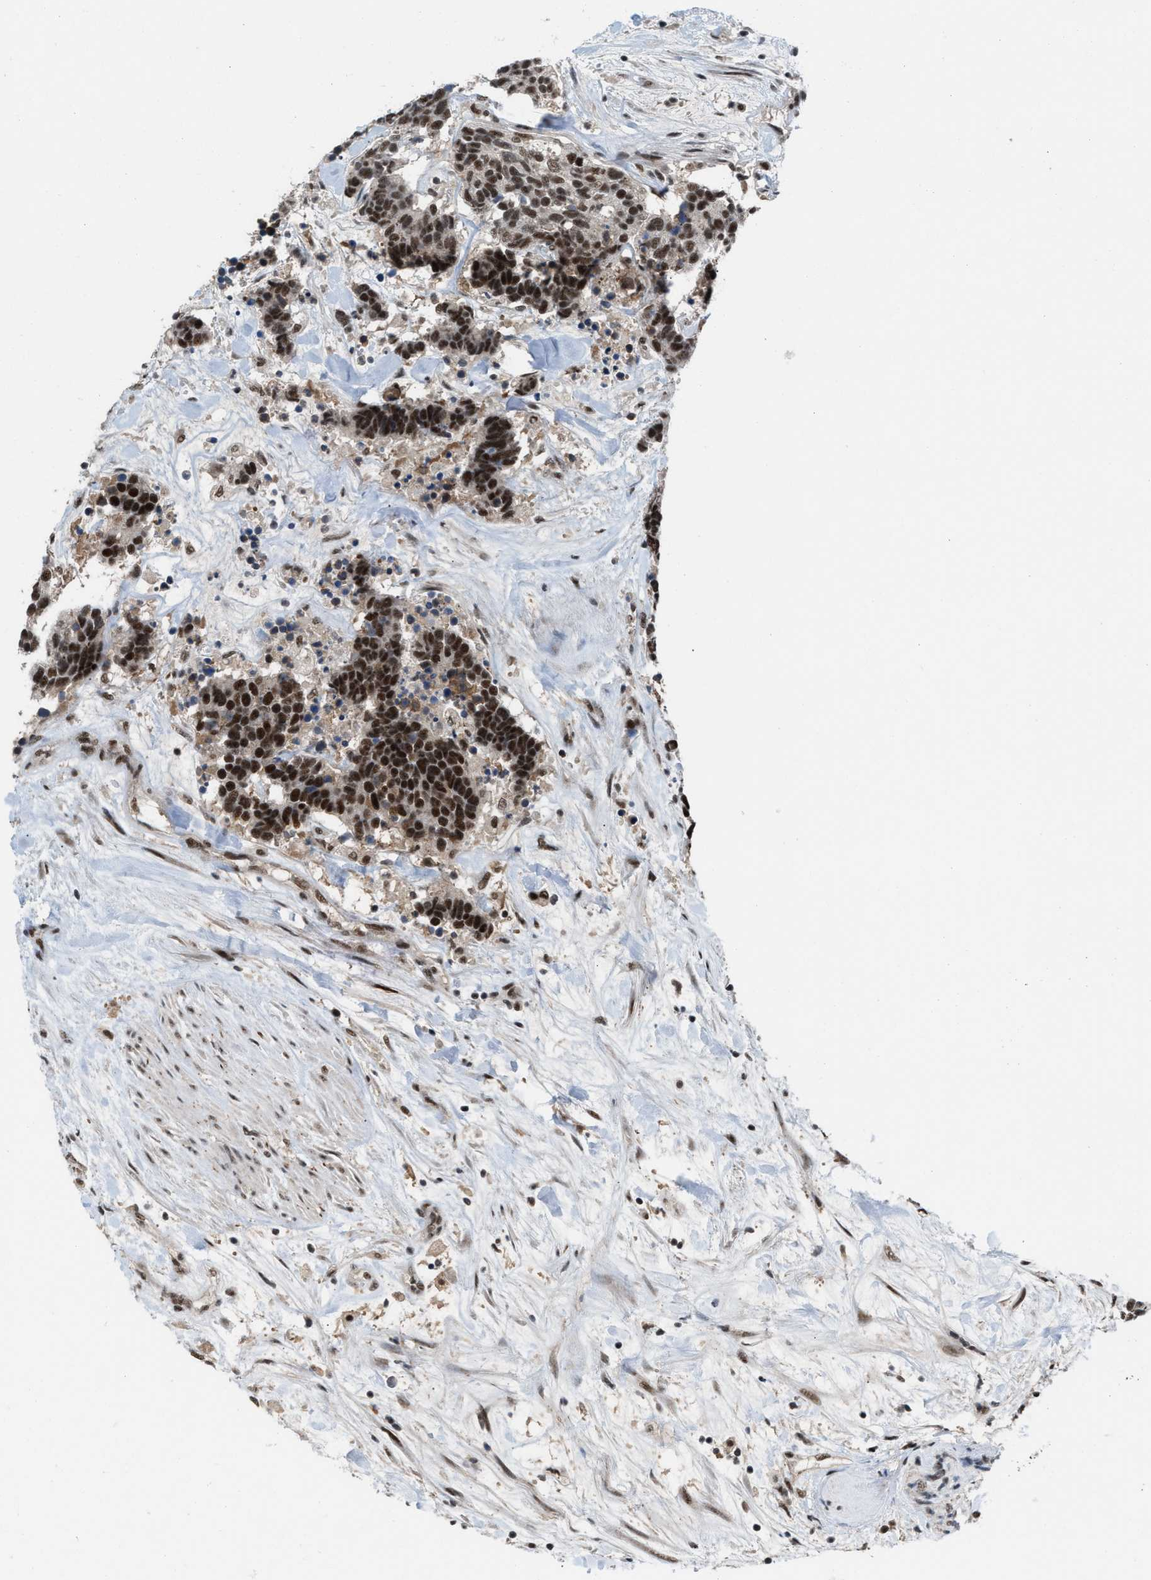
{"staining": {"intensity": "strong", "quantity": ">75%", "location": "nuclear"}, "tissue": "carcinoid", "cell_type": "Tumor cells", "image_type": "cancer", "snomed": [{"axis": "morphology", "description": "Carcinoma, NOS"}, {"axis": "morphology", "description": "Carcinoid, malignant, NOS"}, {"axis": "topography", "description": "Urinary bladder"}], "caption": "A histopathology image of human carcinoid stained for a protein demonstrates strong nuclear brown staining in tumor cells.", "gene": "PRPF4", "patient": {"sex": "male", "age": 57}}